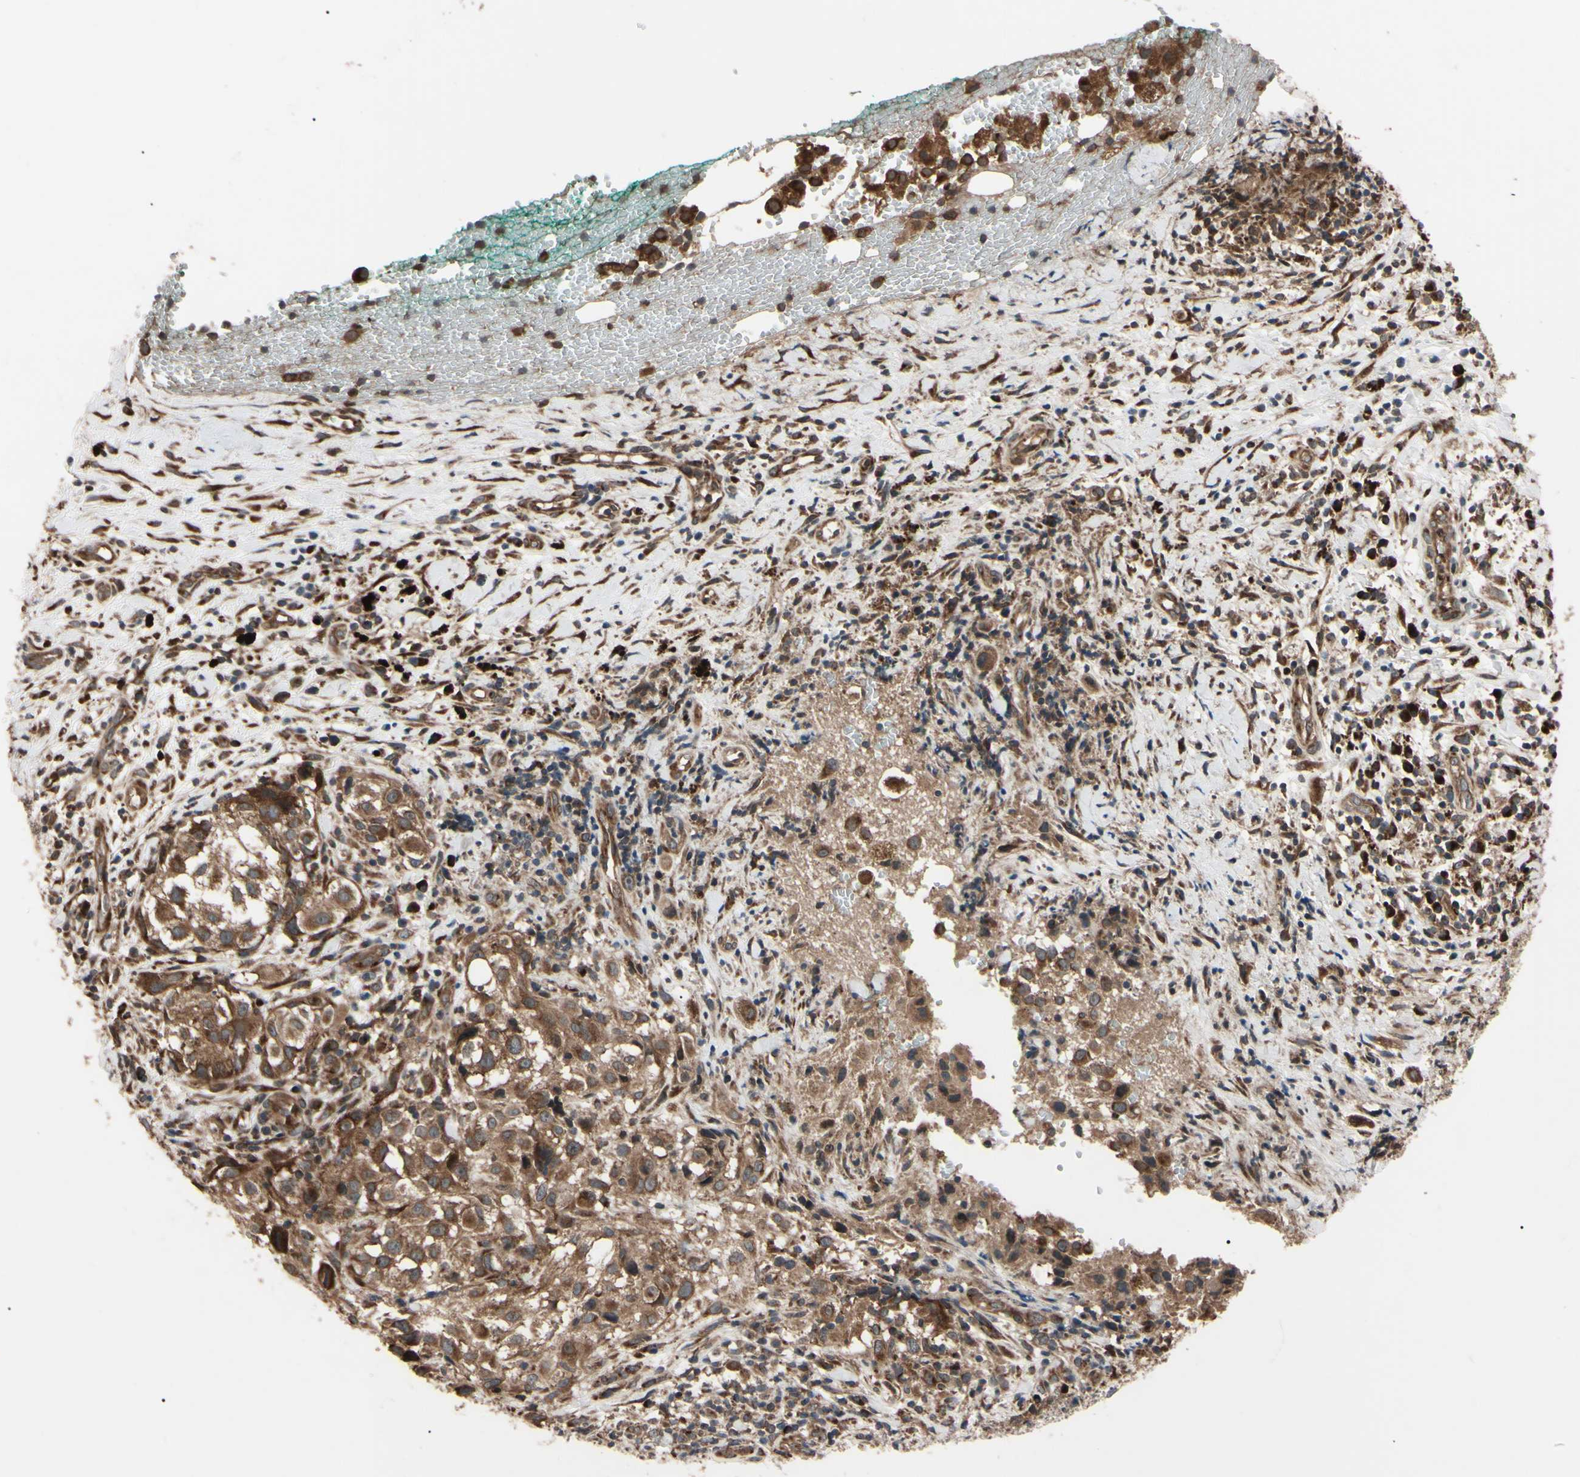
{"staining": {"intensity": "strong", "quantity": ">75%", "location": "cytoplasmic/membranous"}, "tissue": "melanoma", "cell_type": "Tumor cells", "image_type": "cancer", "snomed": [{"axis": "morphology", "description": "Necrosis, NOS"}, {"axis": "morphology", "description": "Malignant melanoma, NOS"}, {"axis": "topography", "description": "Skin"}], "caption": "Tumor cells display strong cytoplasmic/membranous positivity in approximately >75% of cells in malignant melanoma.", "gene": "GUCY1B1", "patient": {"sex": "female", "age": 87}}